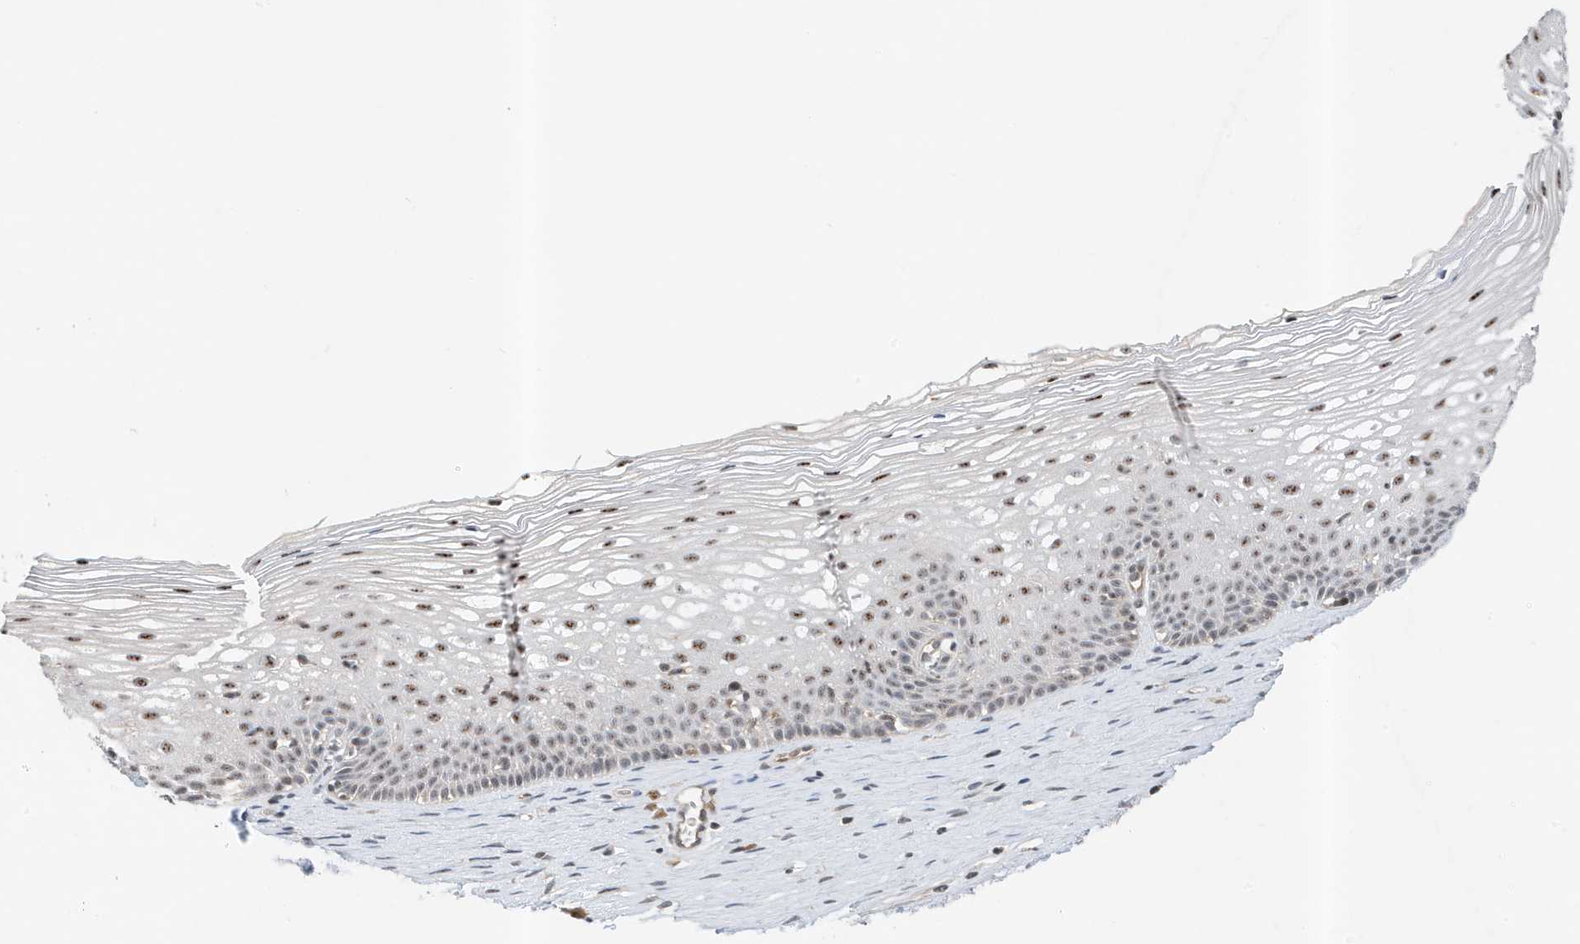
{"staining": {"intensity": "negative", "quantity": "none", "location": "none"}, "tissue": "cervix", "cell_type": "Glandular cells", "image_type": "normal", "snomed": [{"axis": "morphology", "description": "Normal tissue, NOS"}, {"axis": "topography", "description": "Cervix"}], "caption": "This is an IHC micrograph of benign cervix. There is no positivity in glandular cells.", "gene": "MAST3", "patient": {"sex": "female", "age": 33}}